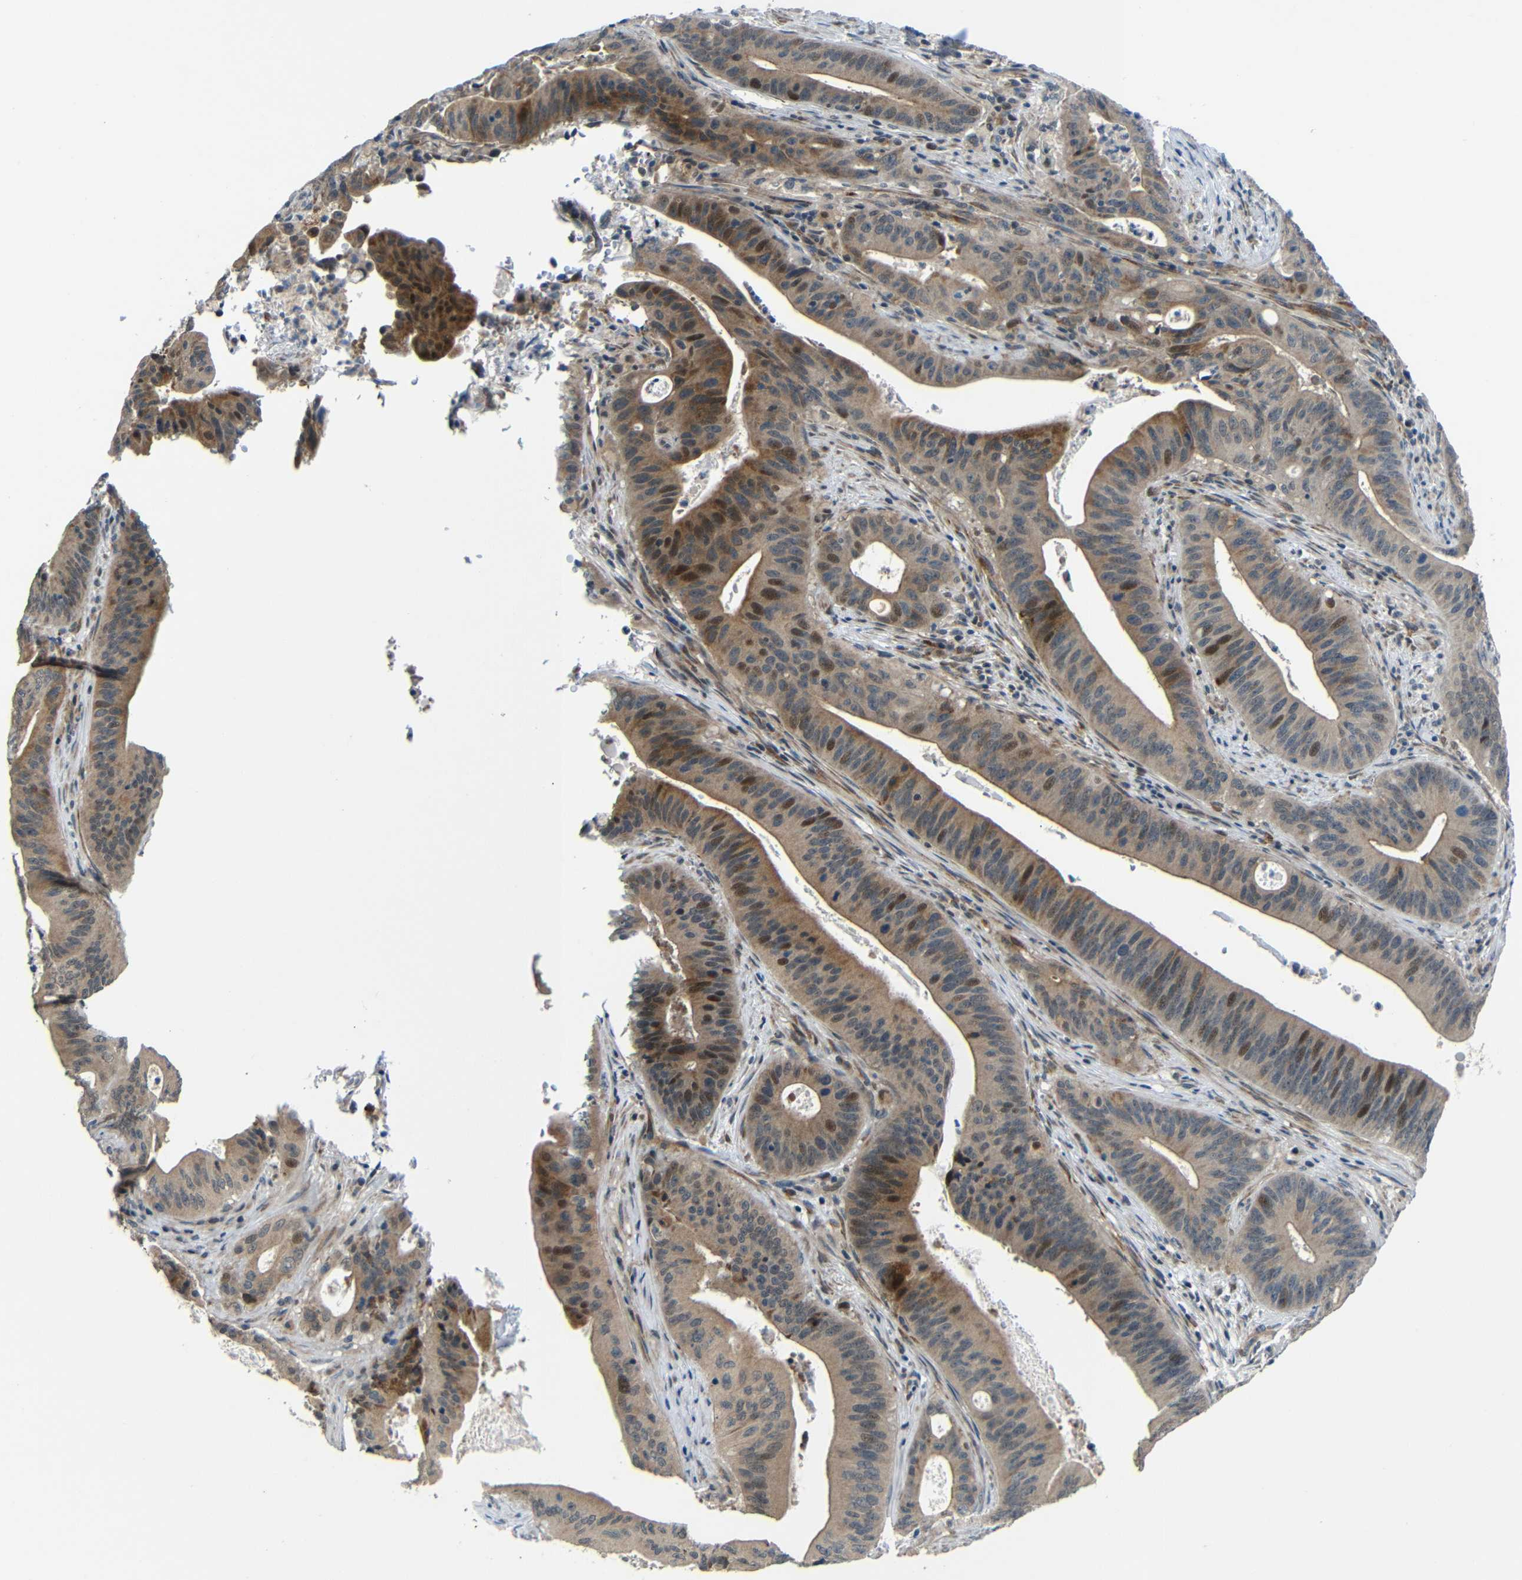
{"staining": {"intensity": "moderate", "quantity": ">75%", "location": "cytoplasmic/membranous,nuclear"}, "tissue": "pancreatic cancer", "cell_type": "Tumor cells", "image_type": "cancer", "snomed": [{"axis": "morphology", "description": "Normal tissue, NOS"}, {"axis": "topography", "description": "Lymph node"}], "caption": "A medium amount of moderate cytoplasmic/membranous and nuclear staining is seen in about >75% of tumor cells in pancreatic cancer tissue. (IHC, brightfield microscopy, high magnification).", "gene": "SYDE1", "patient": {"sex": "male", "age": 62}}